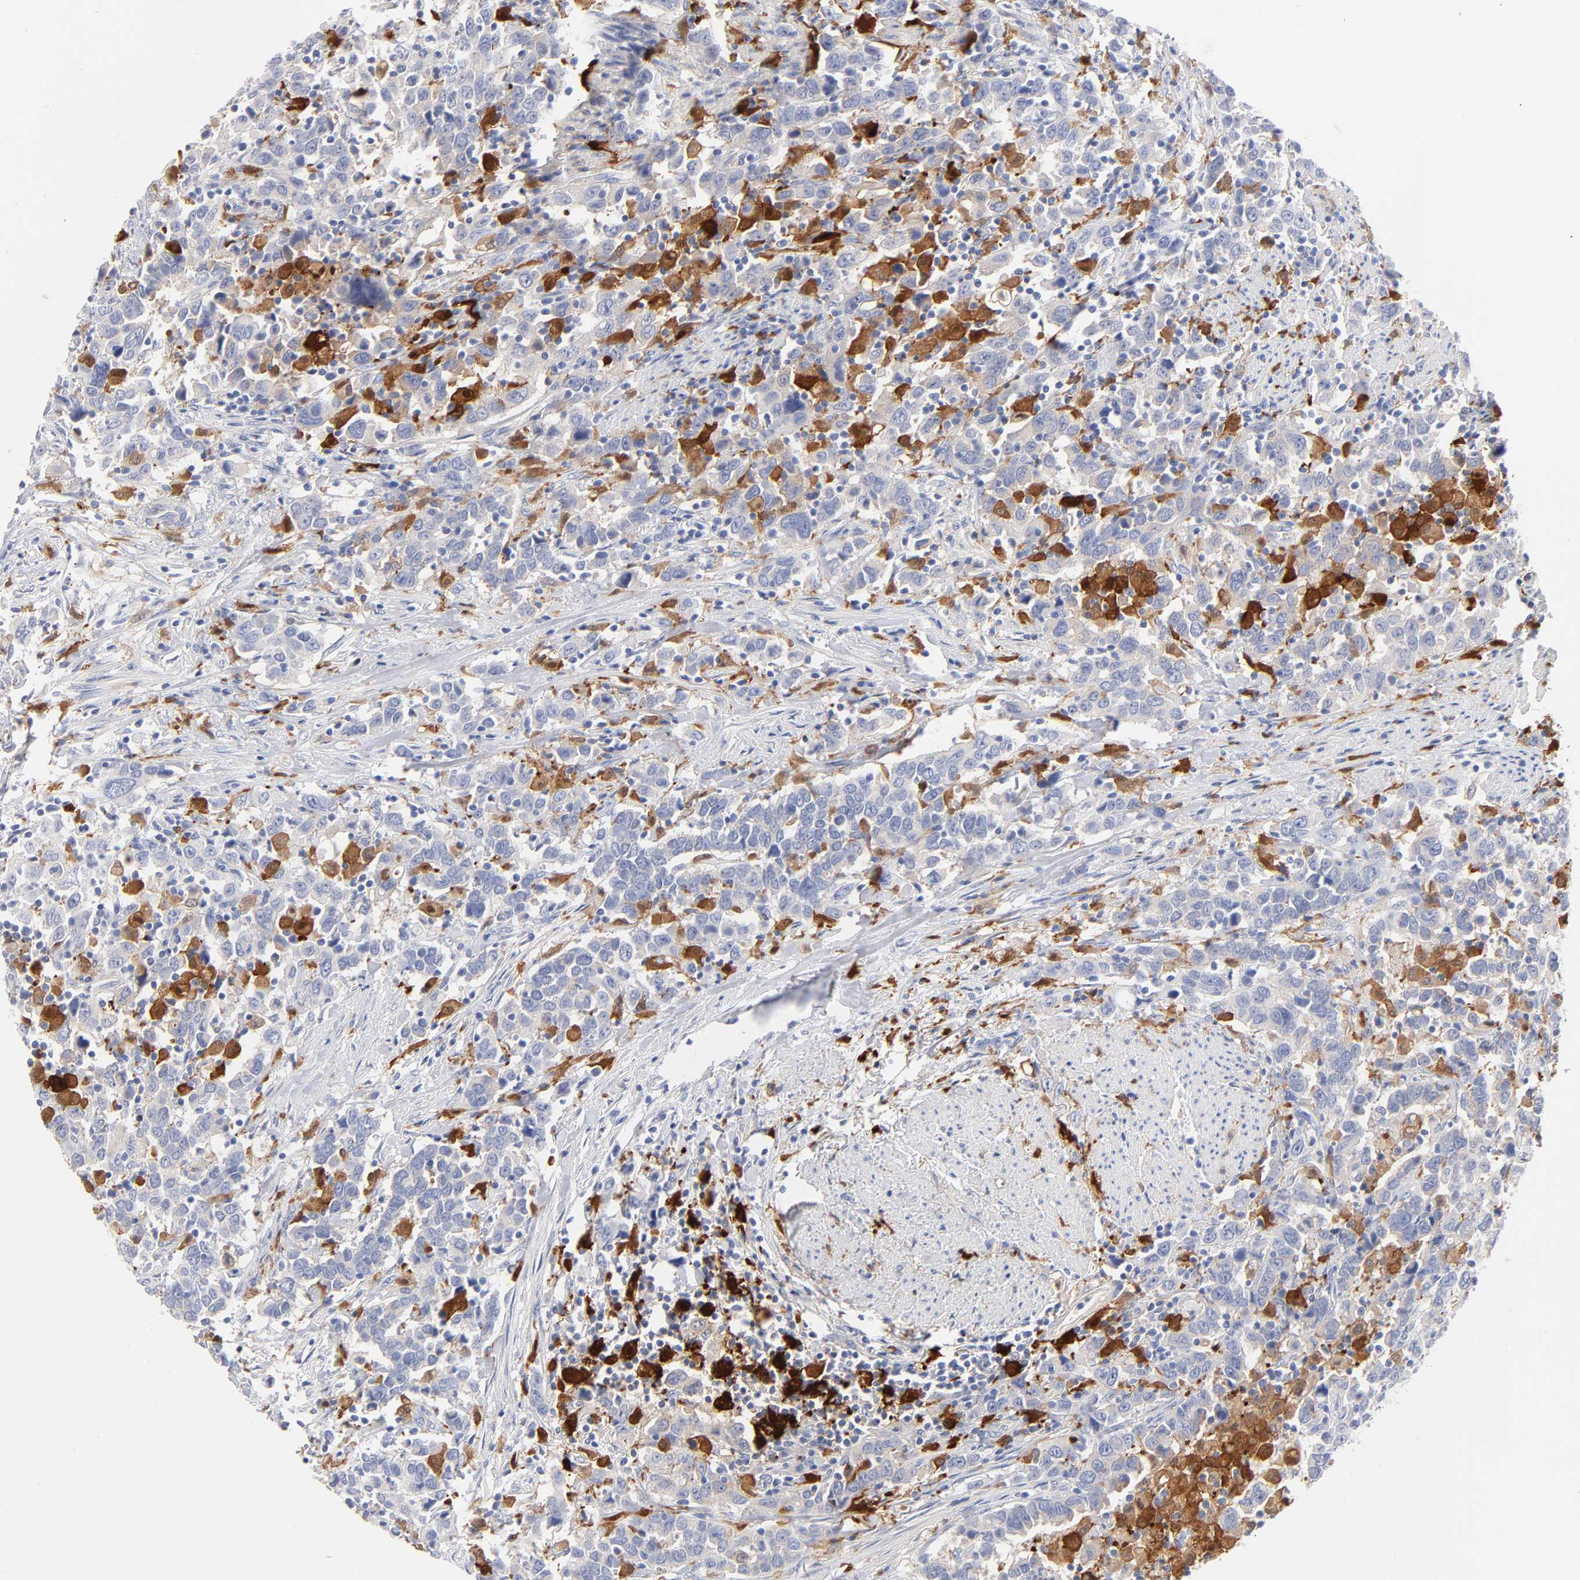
{"staining": {"intensity": "negative", "quantity": "none", "location": "none"}, "tissue": "urothelial cancer", "cell_type": "Tumor cells", "image_type": "cancer", "snomed": [{"axis": "morphology", "description": "Urothelial carcinoma, High grade"}, {"axis": "topography", "description": "Urinary bladder"}], "caption": "Urothelial cancer was stained to show a protein in brown. There is no significant staining in tumor cells. (IHC, brightfield microscopy, high magnification).", "gene": "IFIT2", "patient": {"sex": "male", "age": 61}}